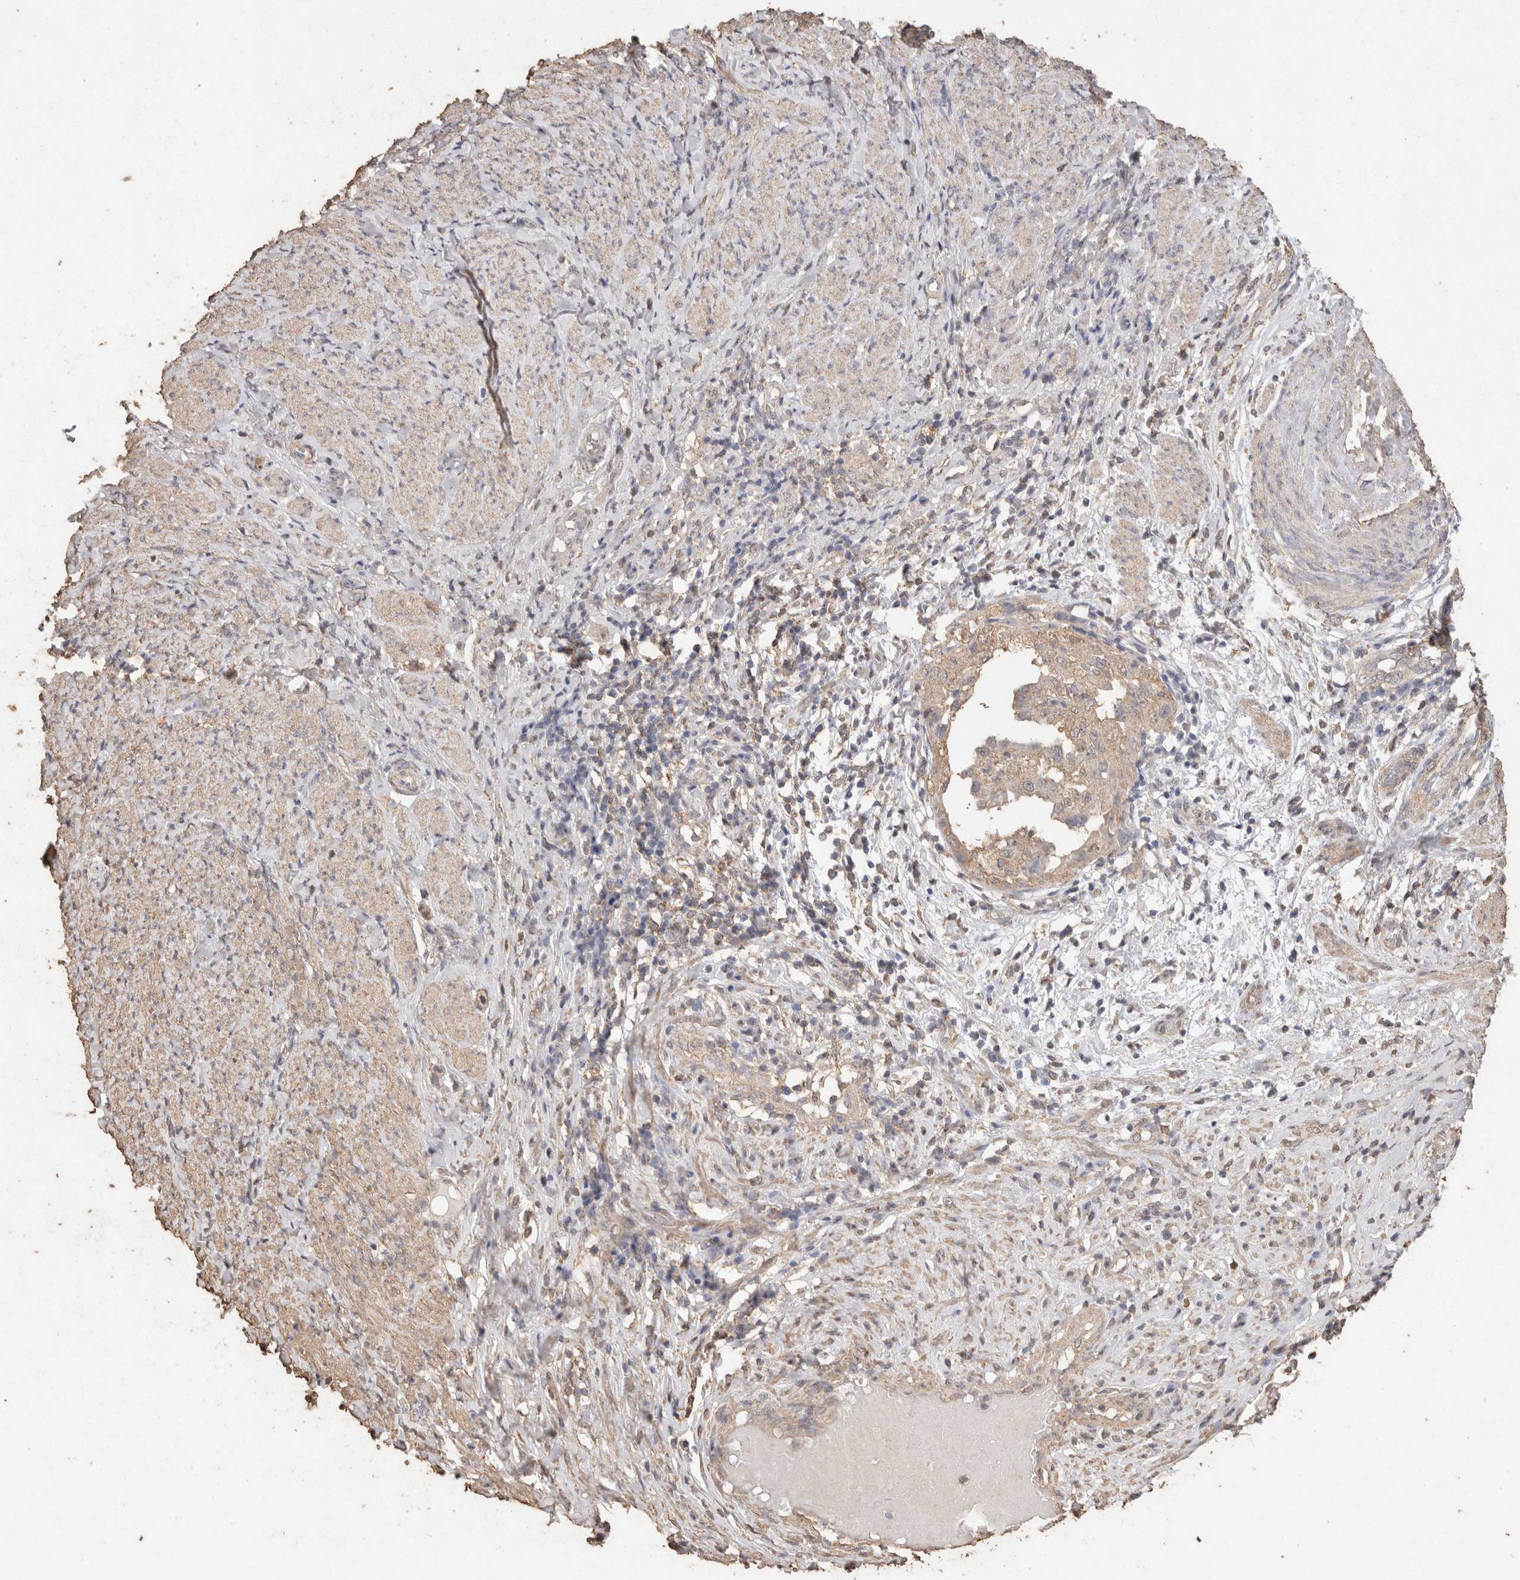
{"staining": {"intensity": "weak", "quantity": "<25%", "location": "cytoplasmic/membranous"}, "tissue": "endometrial cancer", "cell_type": "Tumor cells", "image_type": "cancer", "snomed": [{"axis": "morphology", "description": "Adenocarcinoma, NOS"}, {"axis": "topography", "description": "Endometrium"}], "caption": "The image reveals no staining of tumor cells in endometrial adenocarcinoma. The staining was performed using DAB to visualize the protein expression in brown, while the nuclei were stained in blue with hematoxylin (Magnification: 20x).", "gene": "CX3CL1", "patient": {"sex": "female", "age": 85}}